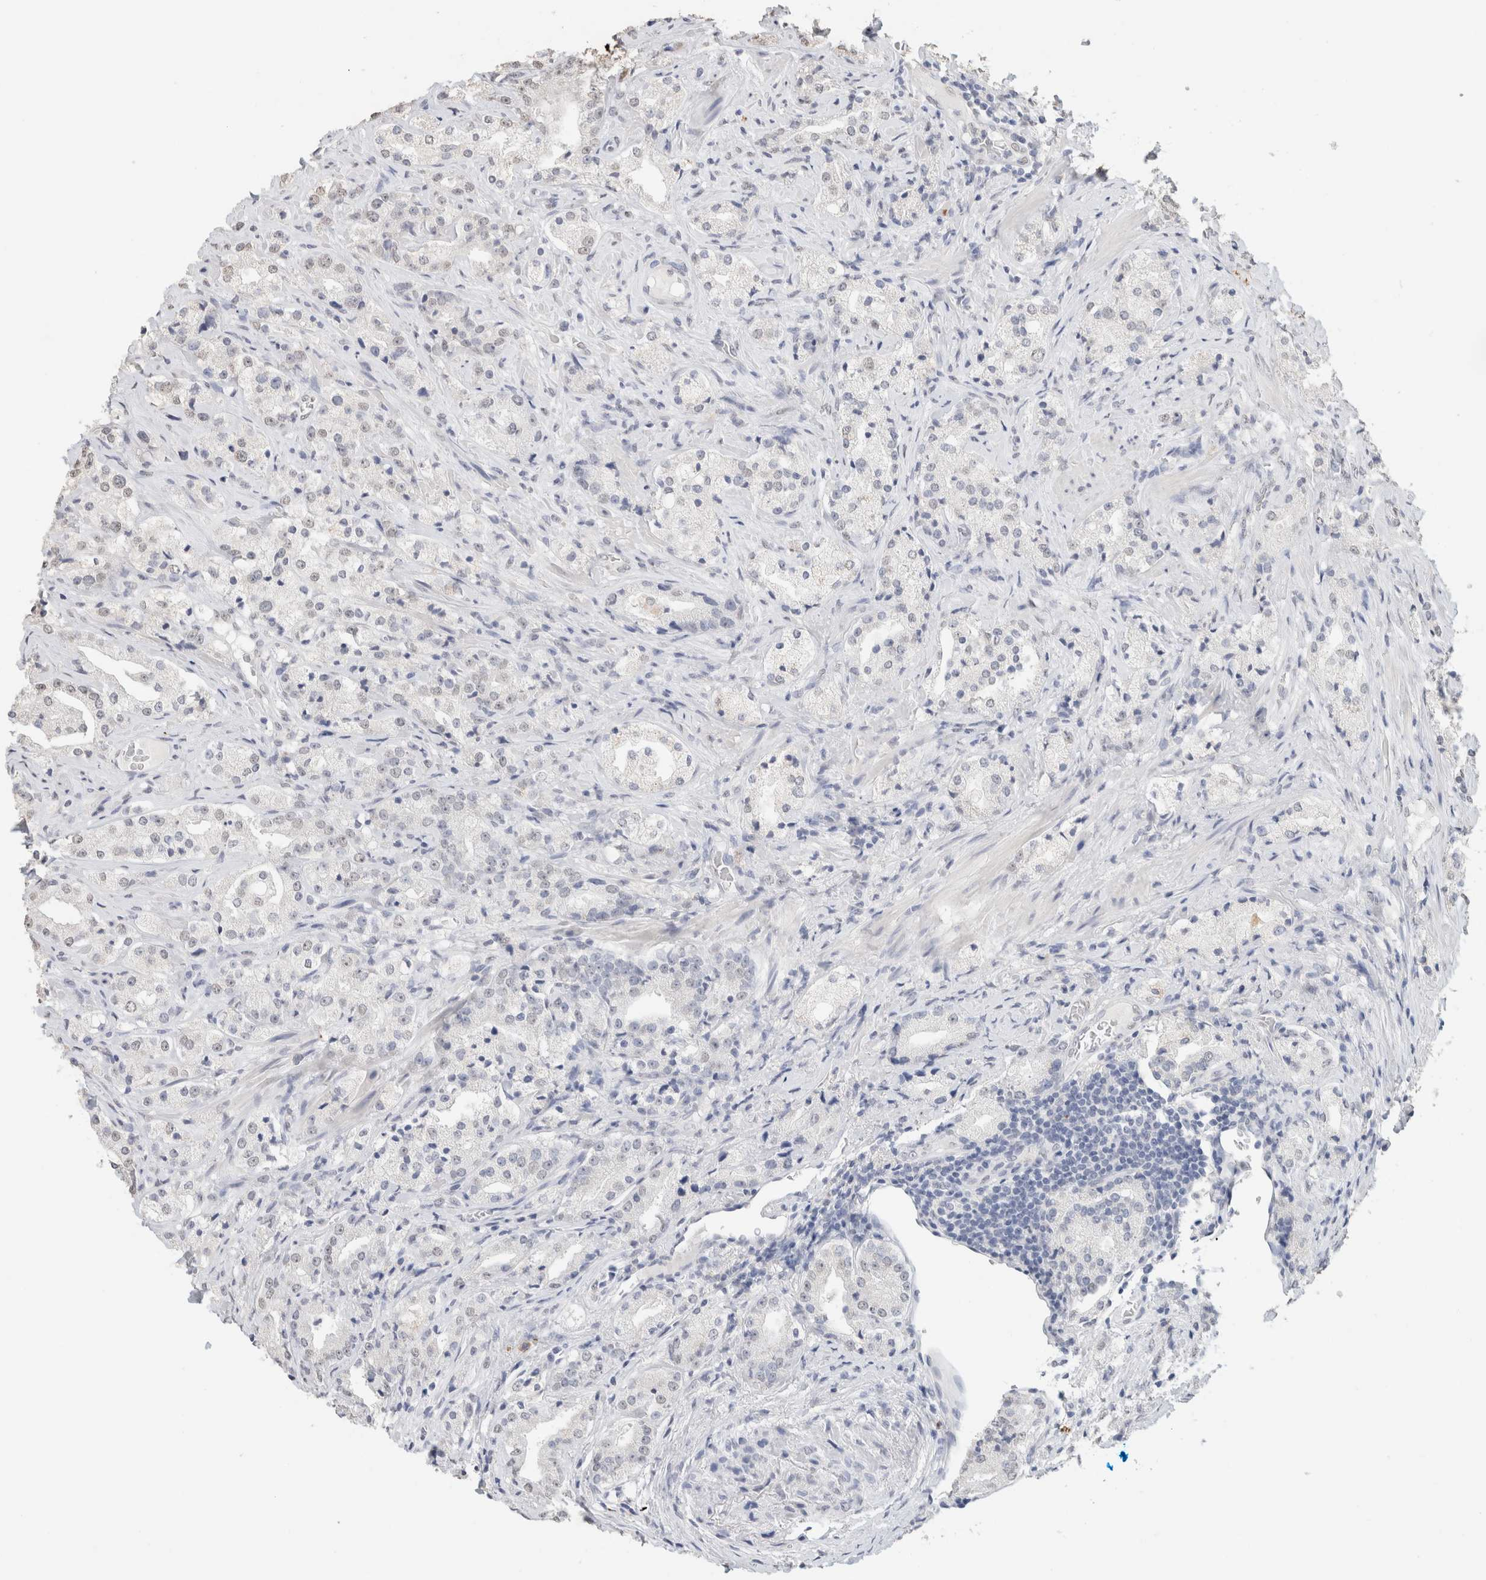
{"staining": {"intensity": "weak", "quantity": "<25%", "location": "nuclear"}, "tissue": "prostate cancer", "cell_type": "Tumor cells", "image_type": "cancer", "snomed": [{"axis": "morphology", "description": "Adenocarcinoma, High grade"}, {"axis": "topography", "description": "Prostate"}], "caption": "High magnification brightfield microscopy of prostate cancer (high-grade adenocarcinoma) stained with DAB (3,3'-diaminobenzidine) (brown) and counterstained with hematoxylin (blue): tumor cells show no significant positivity.", "gene": "CD80", "patient": {"sex": "male", "age": 63}}